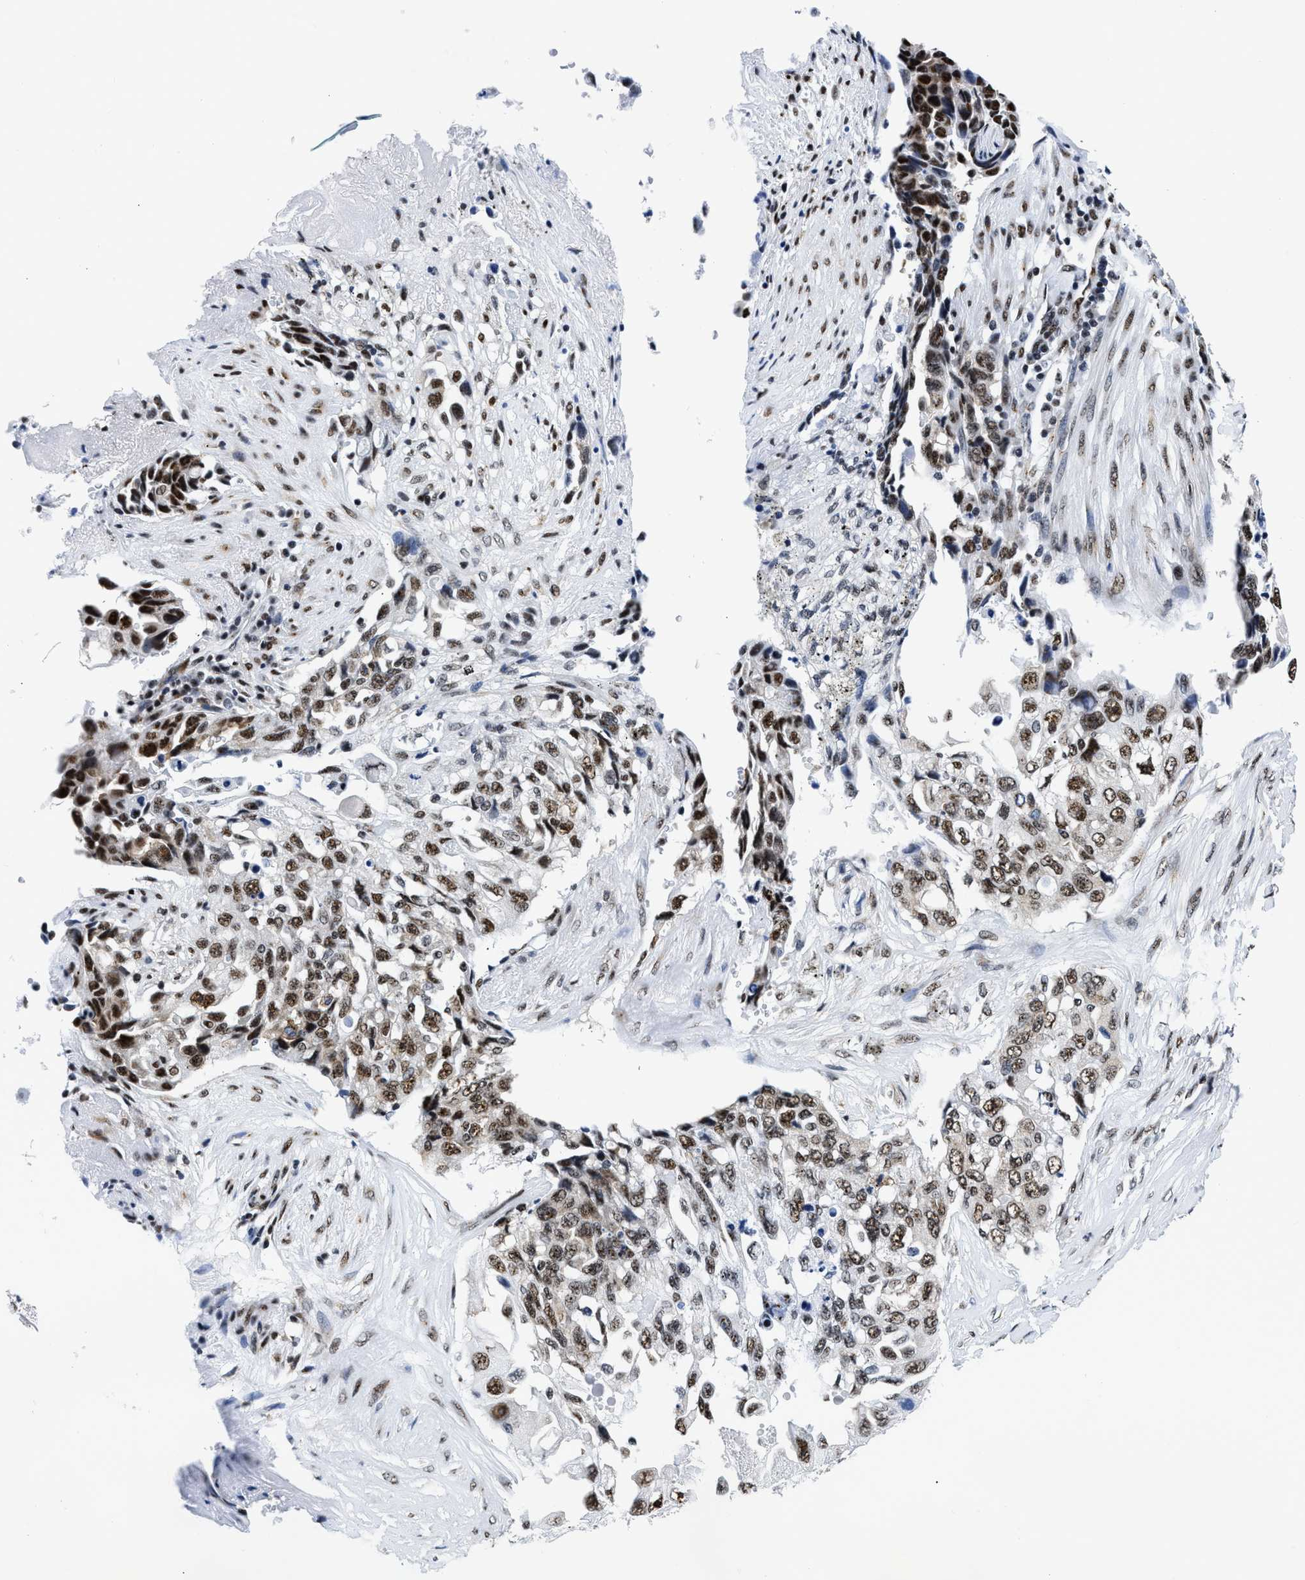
{"staining": {"intensity": "moderate", "quantity": ">75%", "location": "nuclear"}, "tissue": "lung cancer", "cell_type": "Tumor cells", "image_type": "cancer", "snomed": [{"axis": "morphology", "description": "Adenocarcinoma, NOS"}, {"axis": "topography", "description": "Lung"}], "caption": "This is a histology image of immunohistochemistry staining of lung cancer (adenocarcinoma), which shows moderate staining in the nuclear of tumor cells.", "gene": "RBM8A", "patient": {"sex": "female", "age": 51}}